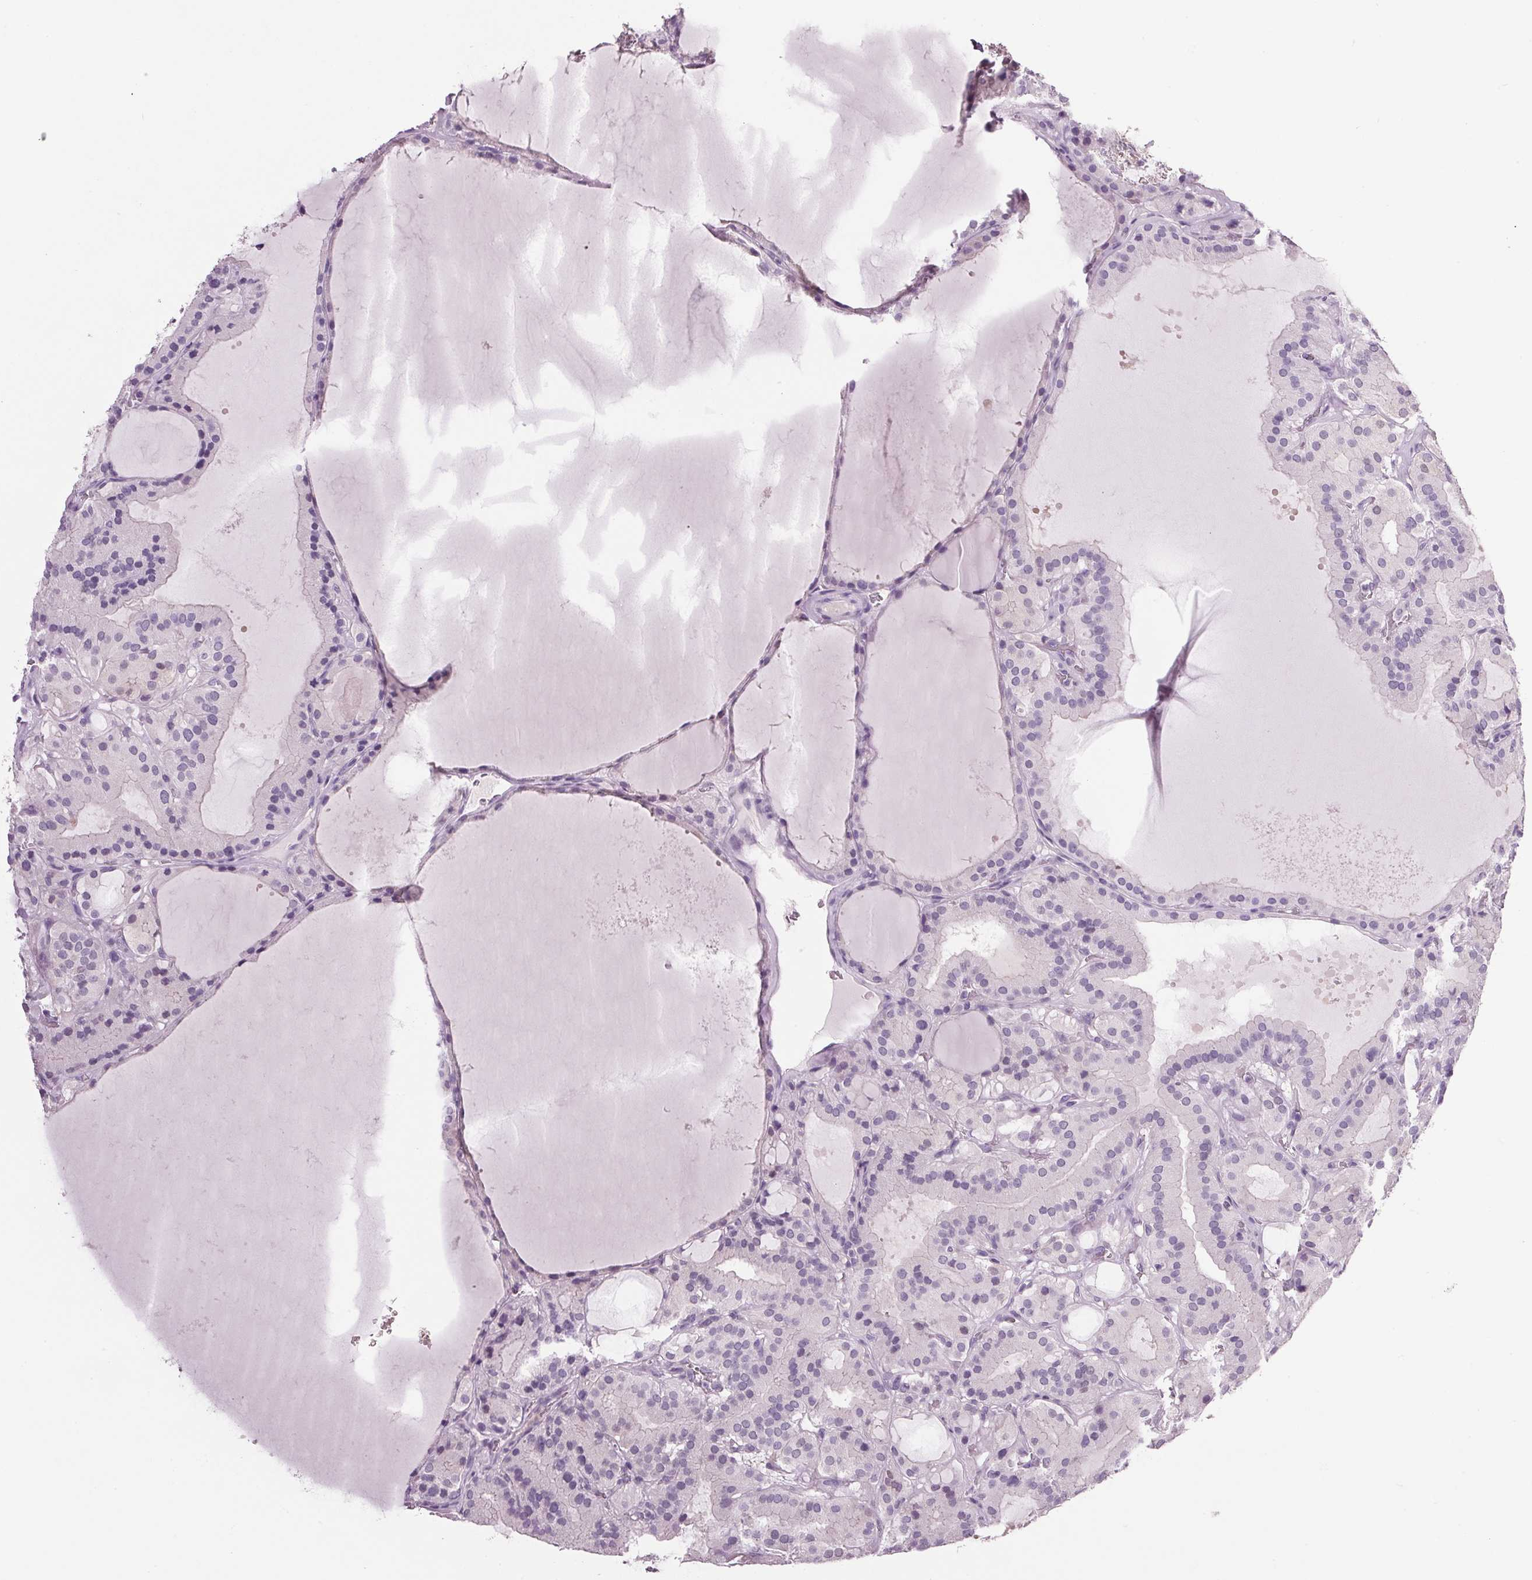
{"staining": {"intensity": "negative", "quantity": "none", "location": "none"}, "tissue": "thyroid cancer", "cell_type": "Tumor cells", "image_type": "cancer", "snomed": [{"axis": "morphology", "description": "Papillary adenocarcinoma, NOS"}, {"axis": "topography", "description": "Thyroid gland"}], "caption": "Tumor cells show no significant staining in thyroid papillary adenocarcinoma.", "gene": "PPP1R1A", "patient": {"sex": "male", "age": 87}}